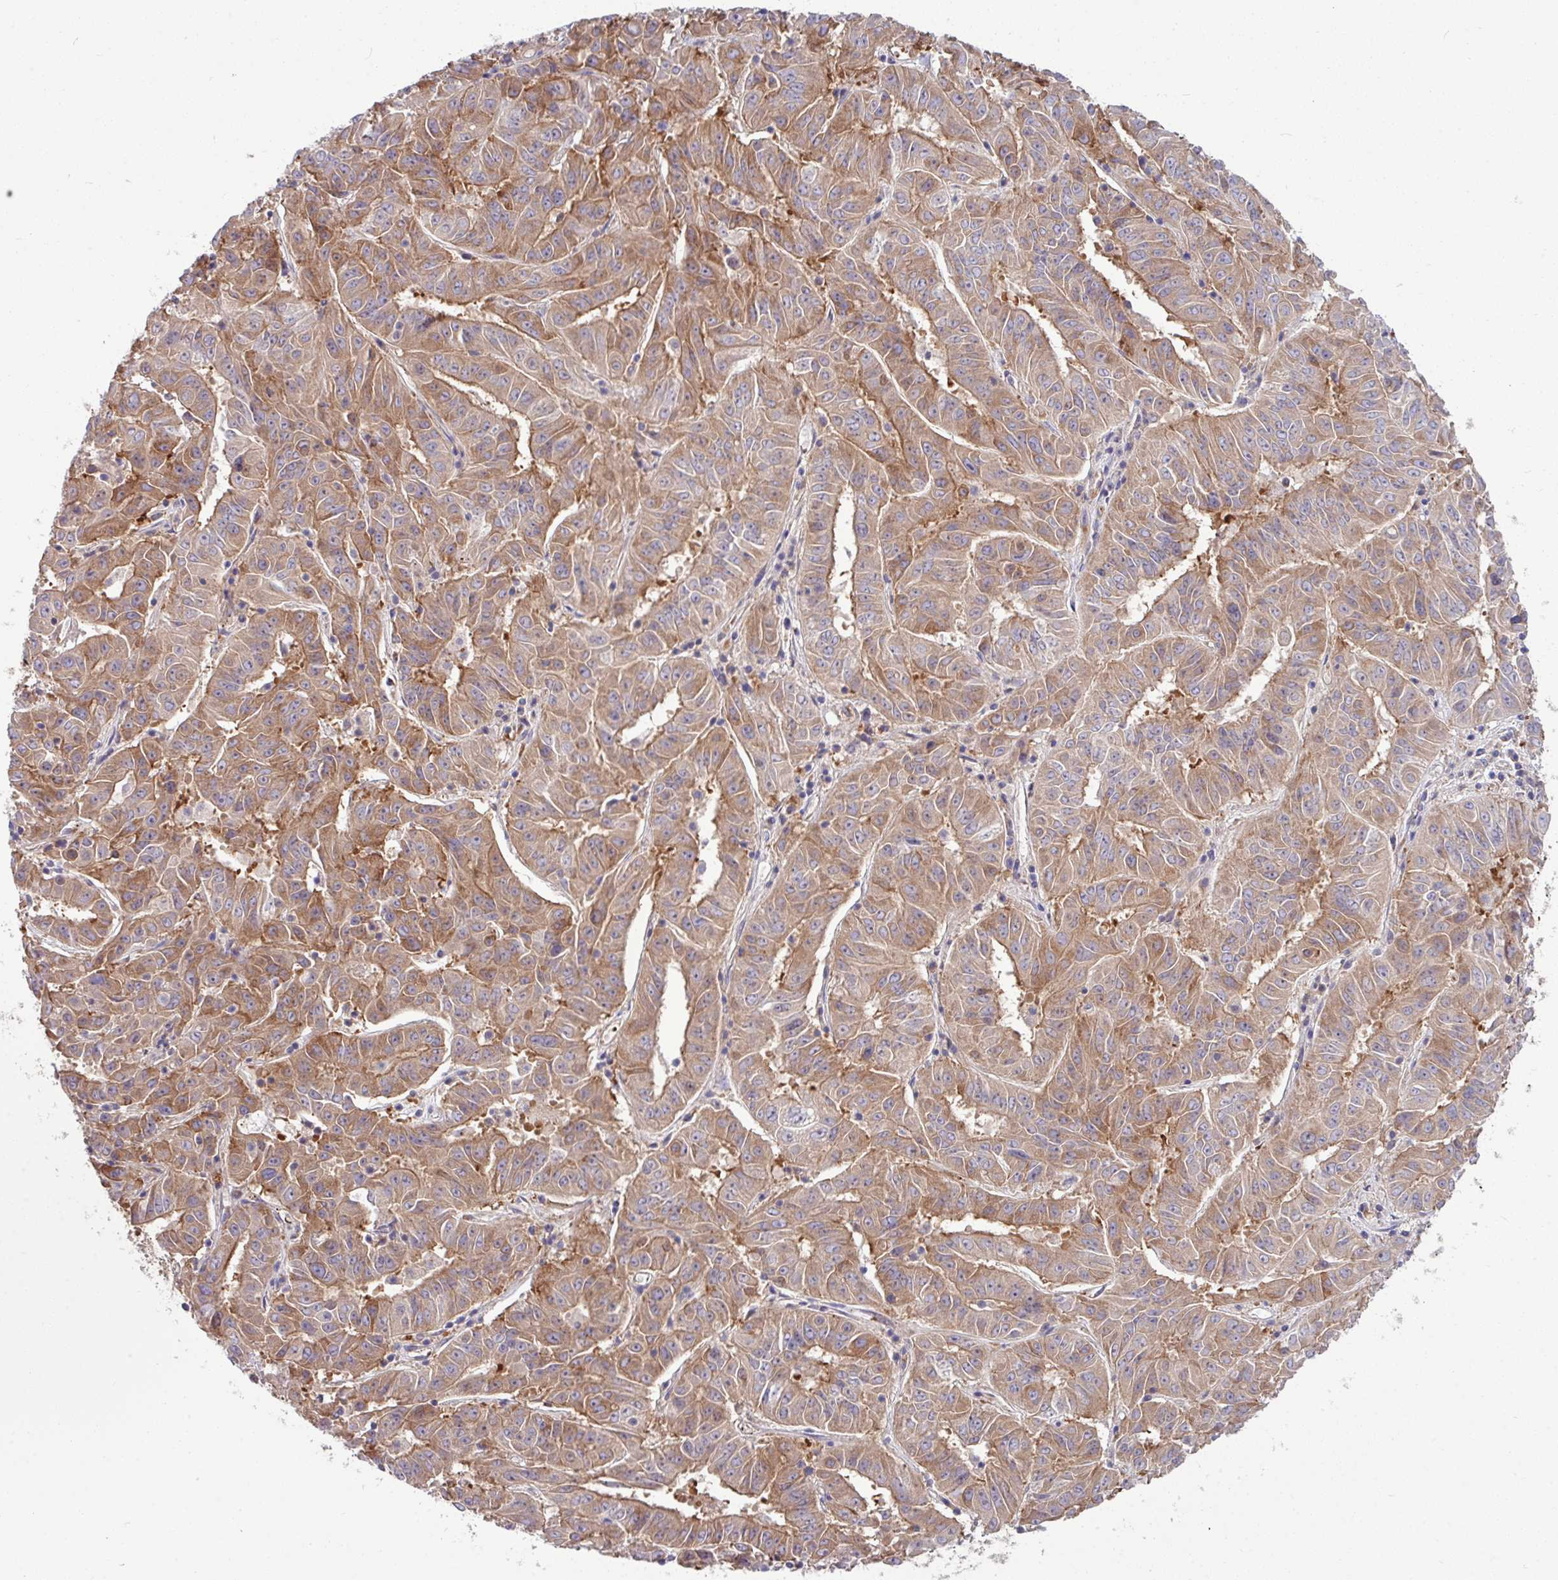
{"staining": {"intensity": "moderate", "quantity": ">75%", "location": "cytoplasmic/membranous"}, "tissue": "pancreatic cancer", "cell_type": "Tumor cells", "image_type": "cancer", "snomed": [{"axis": "morphology", "description": "Adenocarcinoma, NOS"}, {"axis": "topography", "description": "Pancreas"}], "caption": "Human pancreatic cancer (adenocarcinoma) stained for a protein (brown) shows moderate cytoplasmic/membranous positive positivity in approximately >75% of tumor cells.", "gene": "LSM12", "patient": {"sex": "male", "age": 63}}